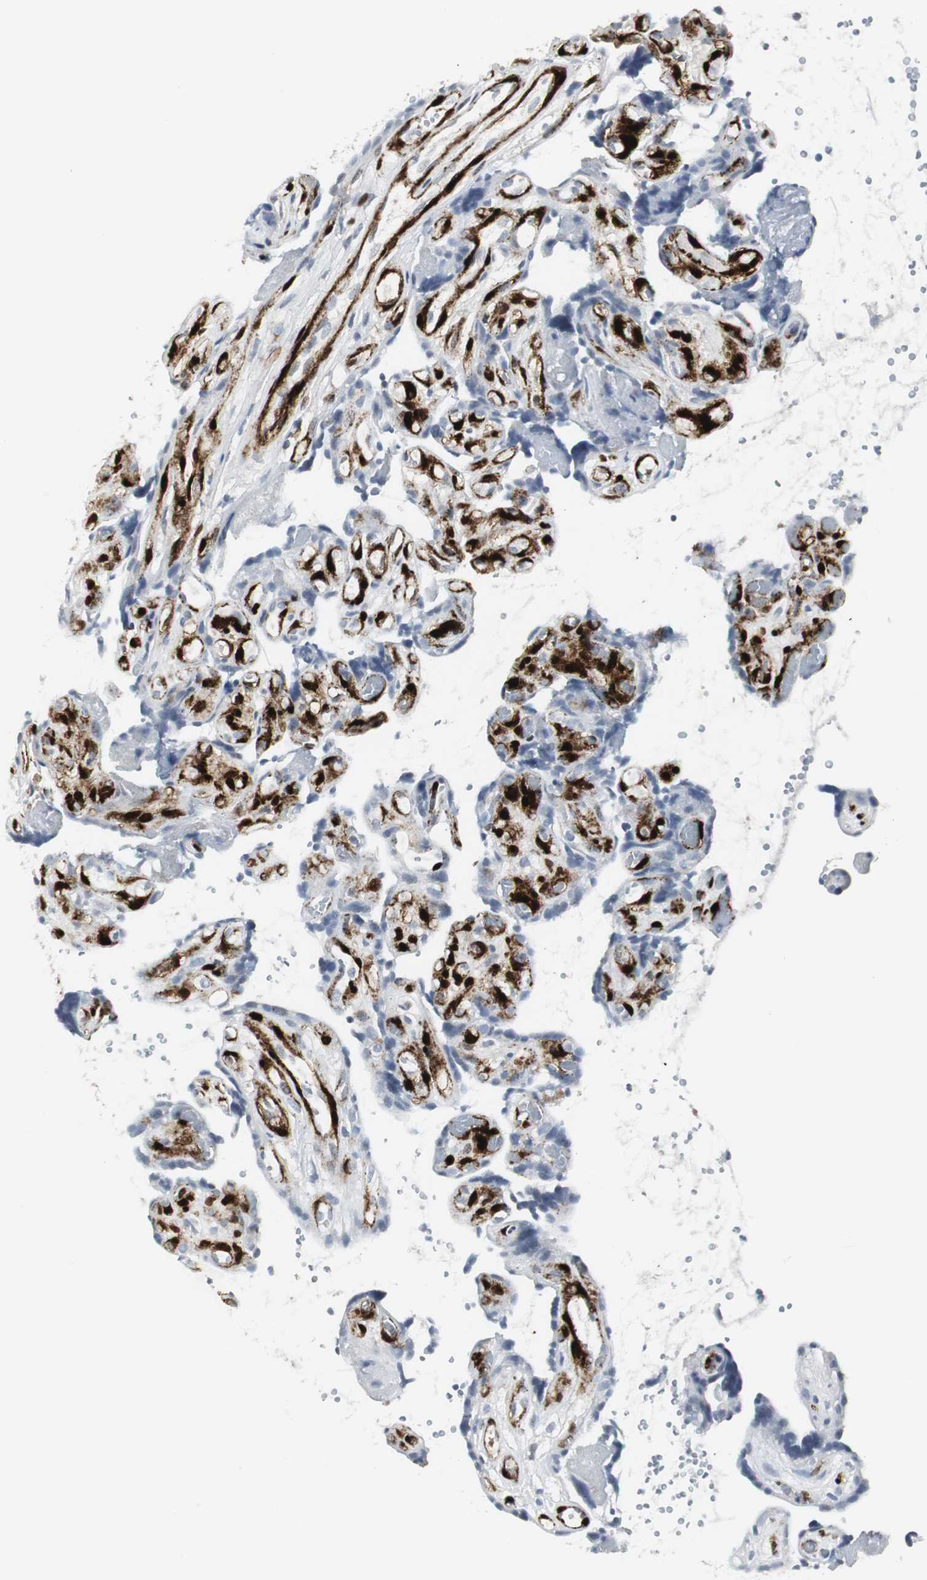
{"staining": {"intensity": "negative", "quantity": "none", "location": "none"}, "tissue": "placenta", "cell_type": "Trophoblastic cells", "image_type": "normal", "snomed": [{"axis": "morphology", "description": "Normal tissue, NOS"}, {"axis": "topography", "description": "Placenta"}], "caption": "High magnification brightfield microscopy of unremarkable placenta stained with DAB (3,3'-diaminobenzidine) (brown) and counterstained with hematoxylin (blue): trophoblastic cells show no significant staining. The staining is performed using DAB (3,3'-diaminobenzidine) brown chromogen with nuclei counter-stained in using hematoxylin.", "gene": "PPP1R14A", "patient": {"sex": "female", "age": 30}}